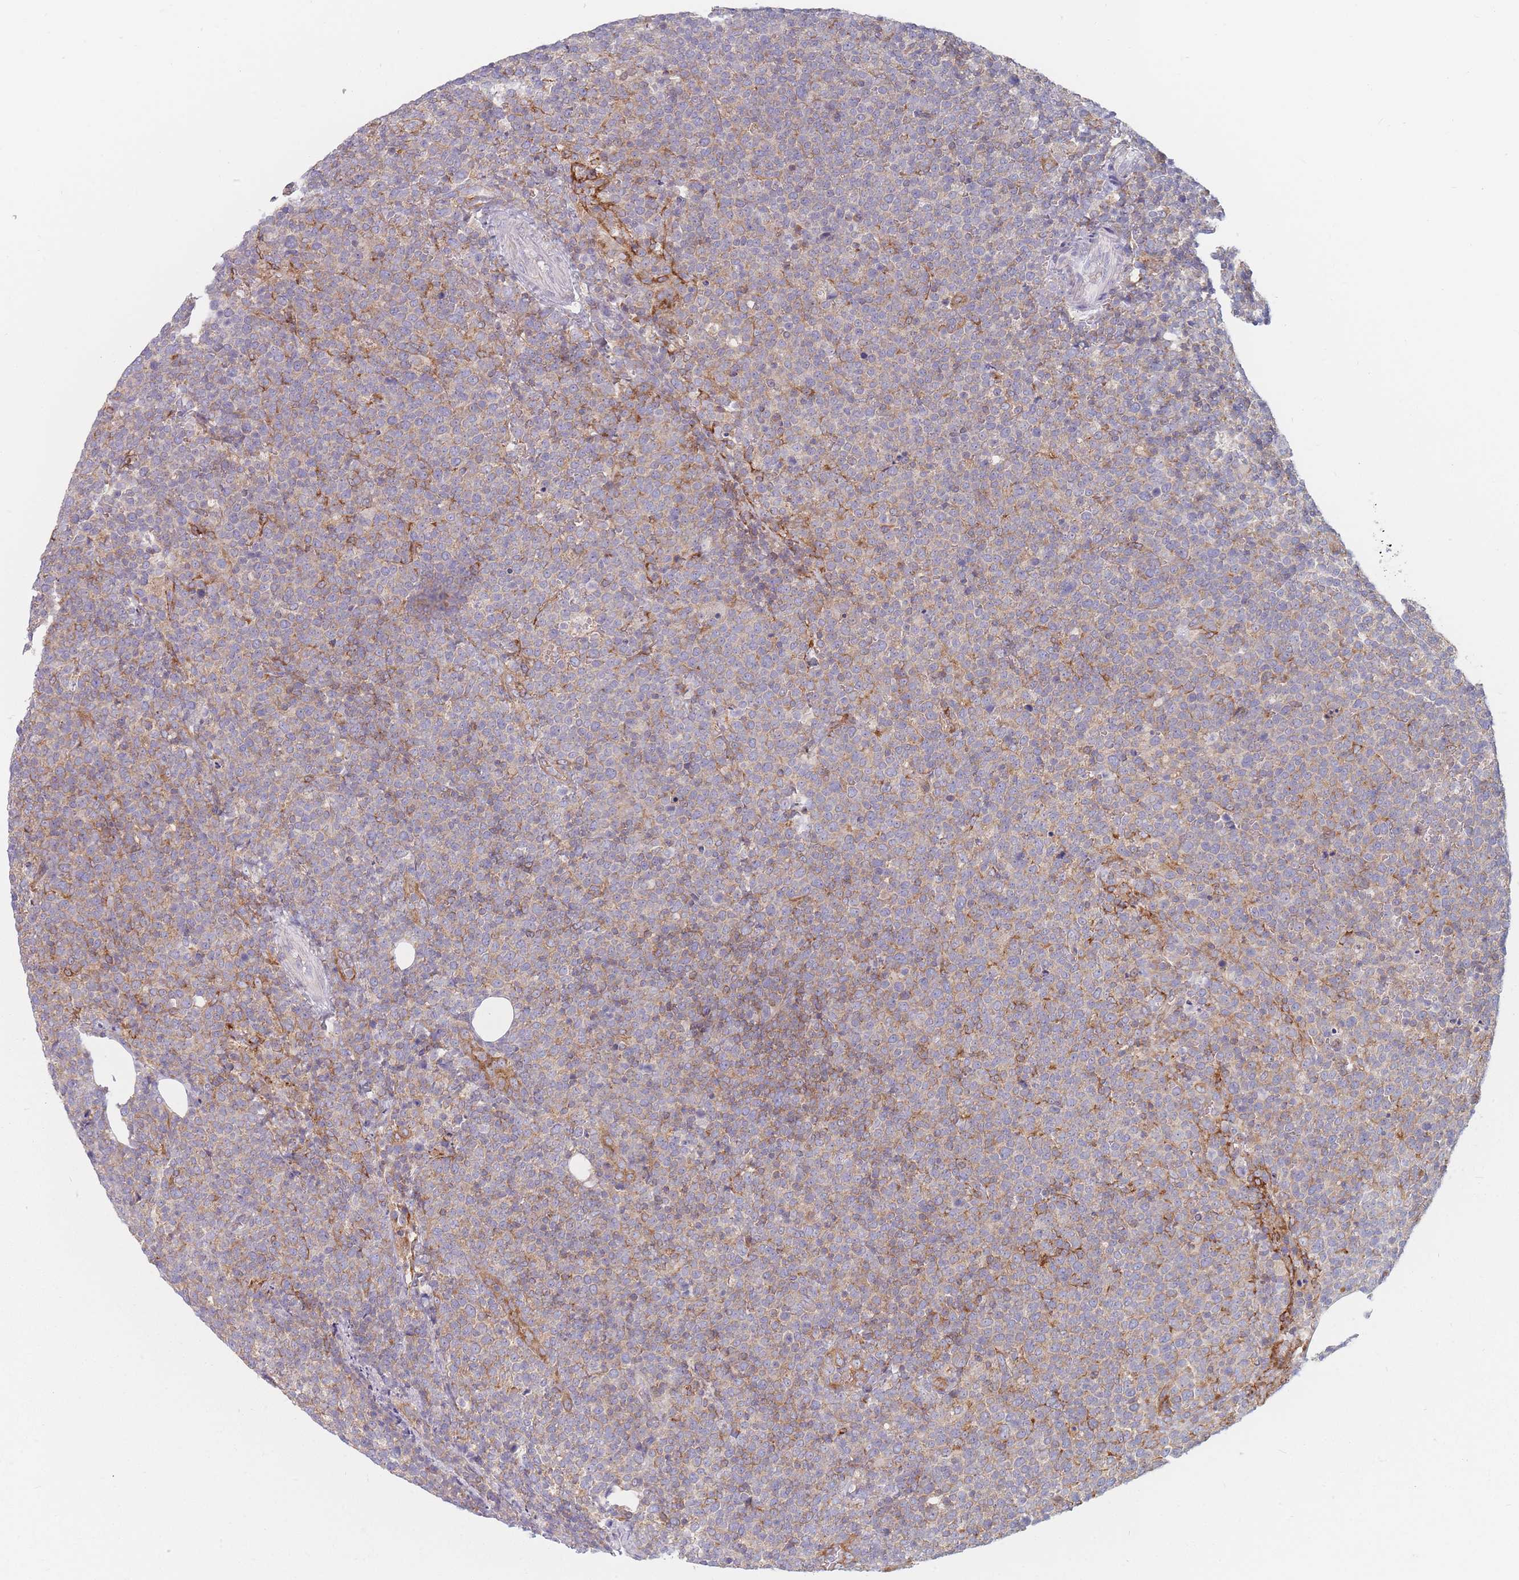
{"staining": {"intensity": "moderate", "quantity": "<25%", "location": "cytoplasmic/membranous"}, "tissue": "lymphoma", "cell_type": "Tumor cells", "image_type": "cancer", "snomed": [{"axis": "morphology", "description": "Malignant lymphoma, non-Hodgkin's type, High grade"}, {"axis": "topography", "description": "Lymph node"}], "caption": "DAB immunohistochemical staining of malignant lymphoma, non-Hodgkin's type (high-grade) reveals moderate cytoplasmic/membranous protein staining in approximately <25% of tumor cells. Immunohistochemistry stains the protein in brown and the nuclei are stained blue.", "gene": "MAP1S", "patient": {"sex": "male", "age": 61}}